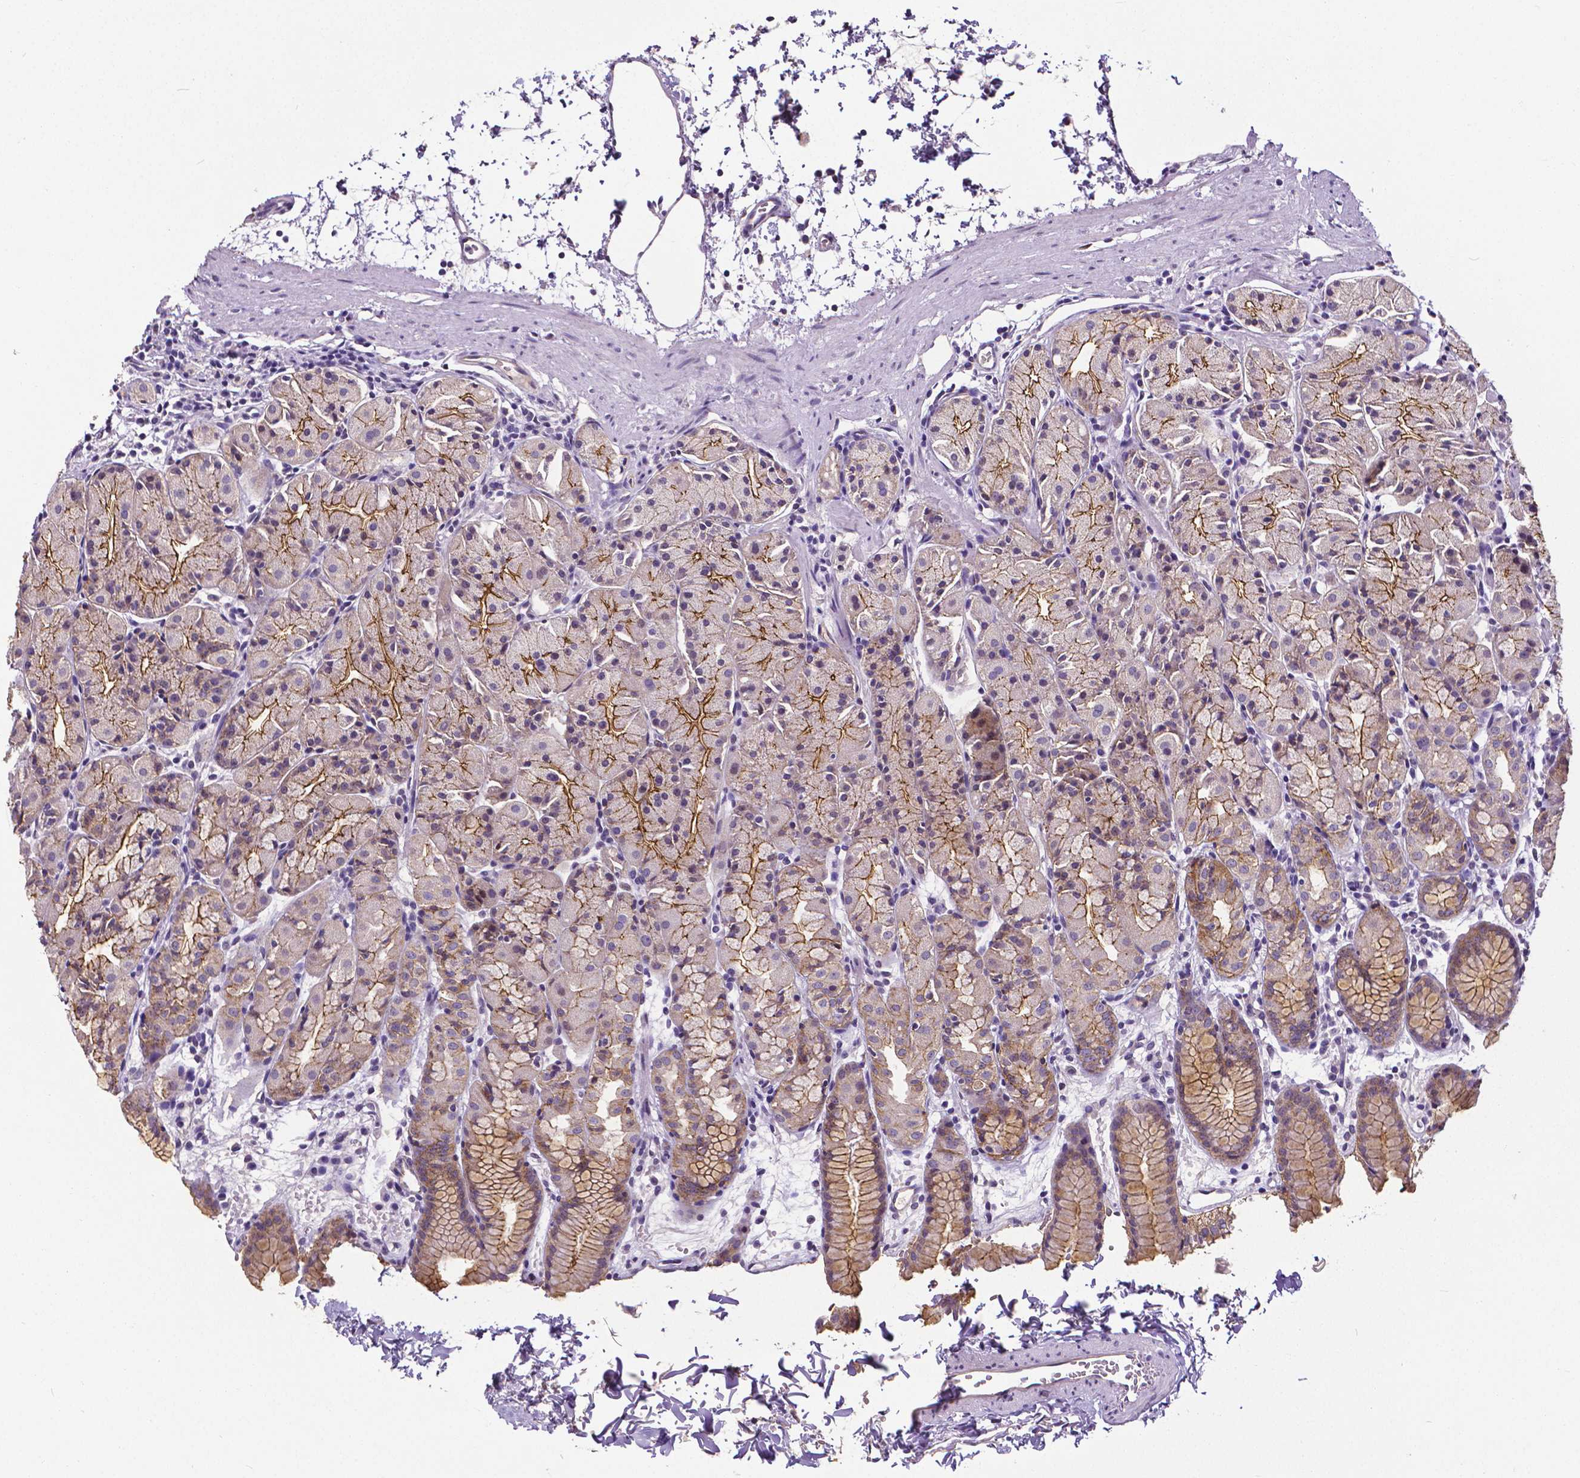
{"staining": {"intensity": "moderate", "quantity": ">75%", "location": "cytoplasmic/membranous"}, "tissue": "stomach", "cell_type": "Glandular cells", "image_type": "normal", "snomed": [{"axis": "morphology", "description": "Normal tissue, NOS"}, {"axis": "topography", "description": "Stomach, upper"}], "caption": "Stomach stained for a protein (brown) displays moderate cytoplasmic/membranous positive positivity in about >75% of glandular cells.", "gene": "OCLN", "patient": {"sex": "male", "age": 47}}